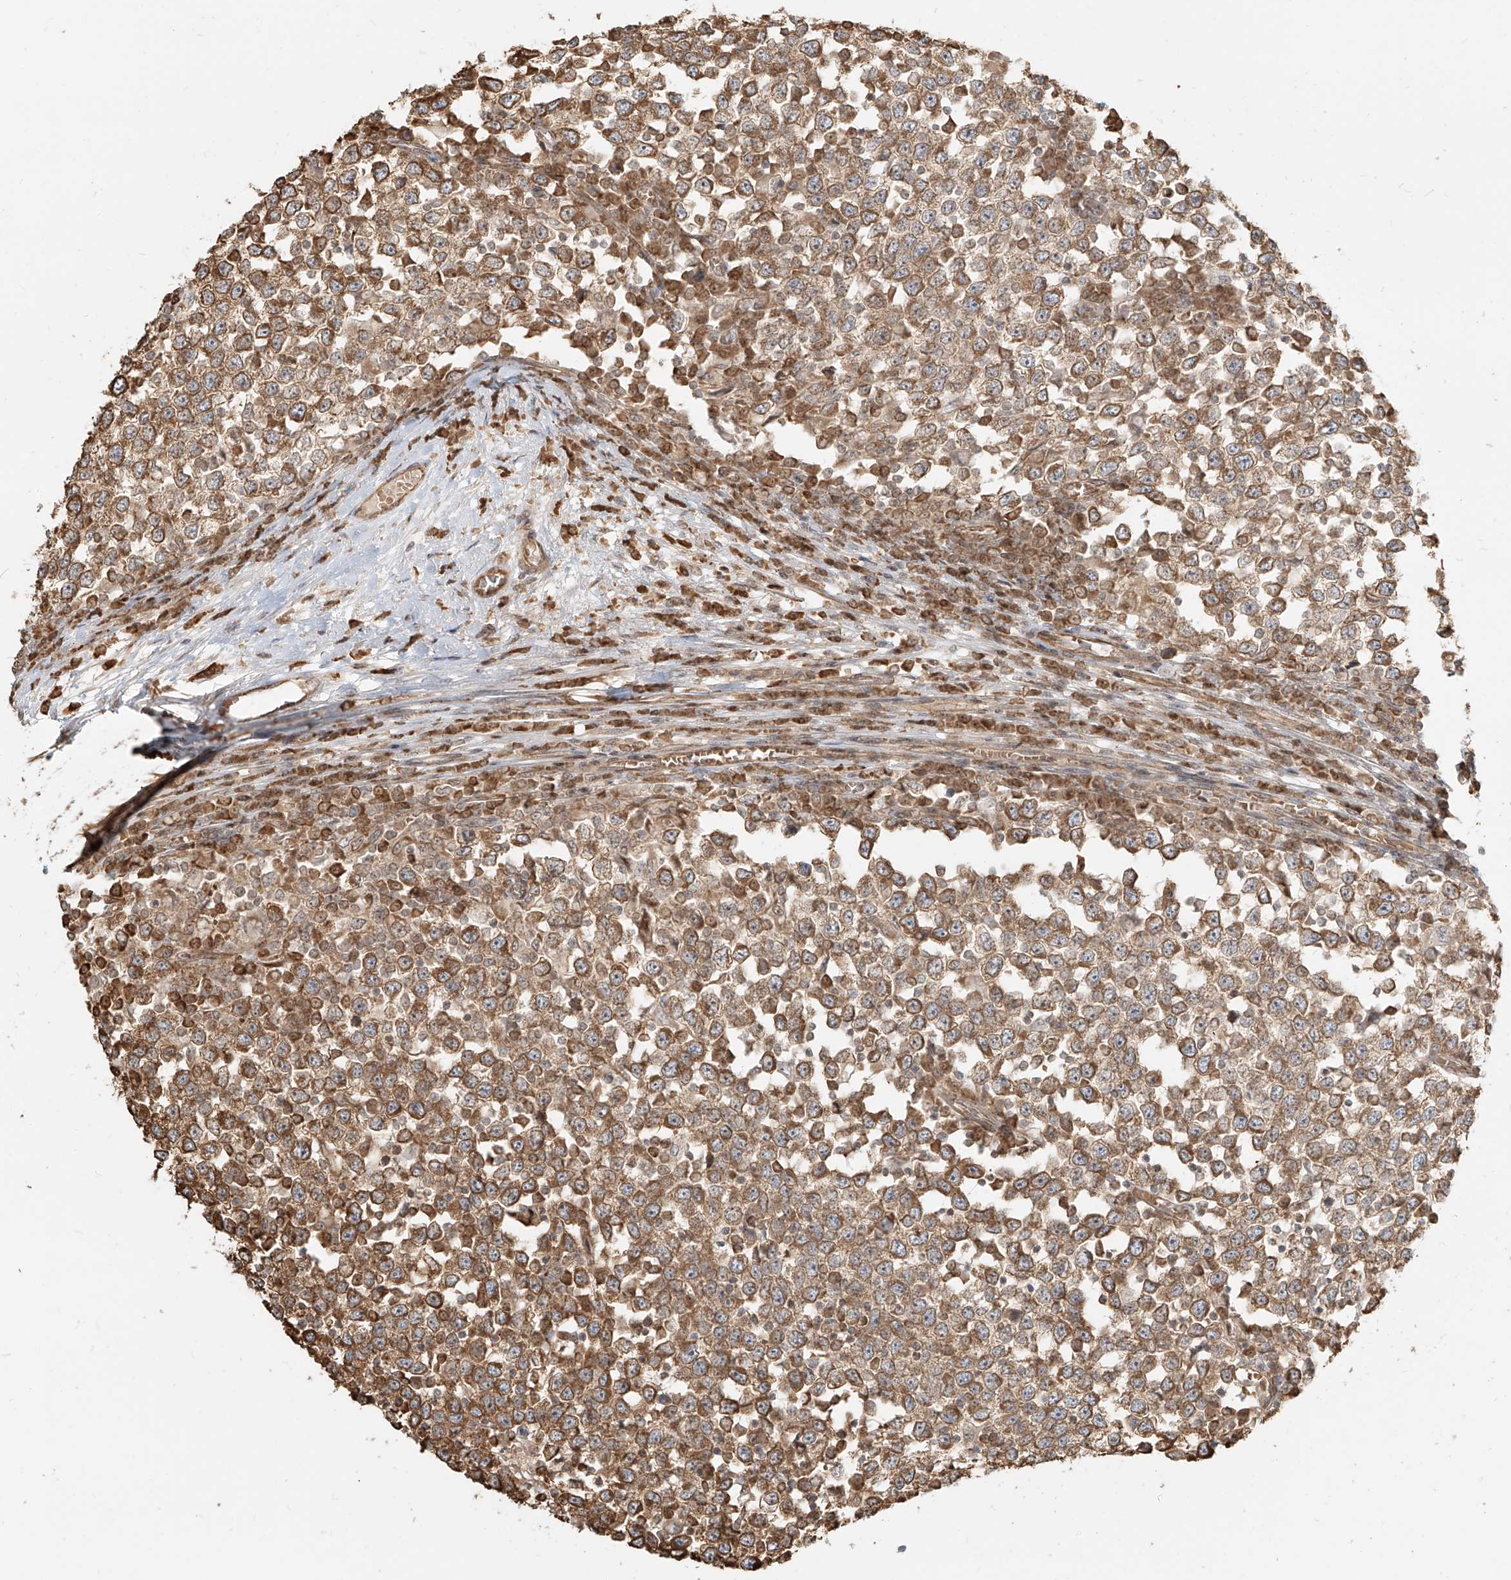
{"staining": {"intensity": "moderate", "quantity": ">75%", "location": "cytoplasmic/membranous"}, "tissue": "testis cancer", "cell_type": "Tumor cells", "image_type": "cancer", "snomed": [{"axis": "morphology", "description": "Seminoma, NOS"}, {"axis": "topography", "description": "Testis"}], "caption": "Seminoma (testis) was stained to show a protein in brown. There is medium levels of moderate cytoplasmic/membranous positivity in about >75% of tumor cells.", "gene": "UBE2K", "patient": {"sex": "male", "age": 65}}